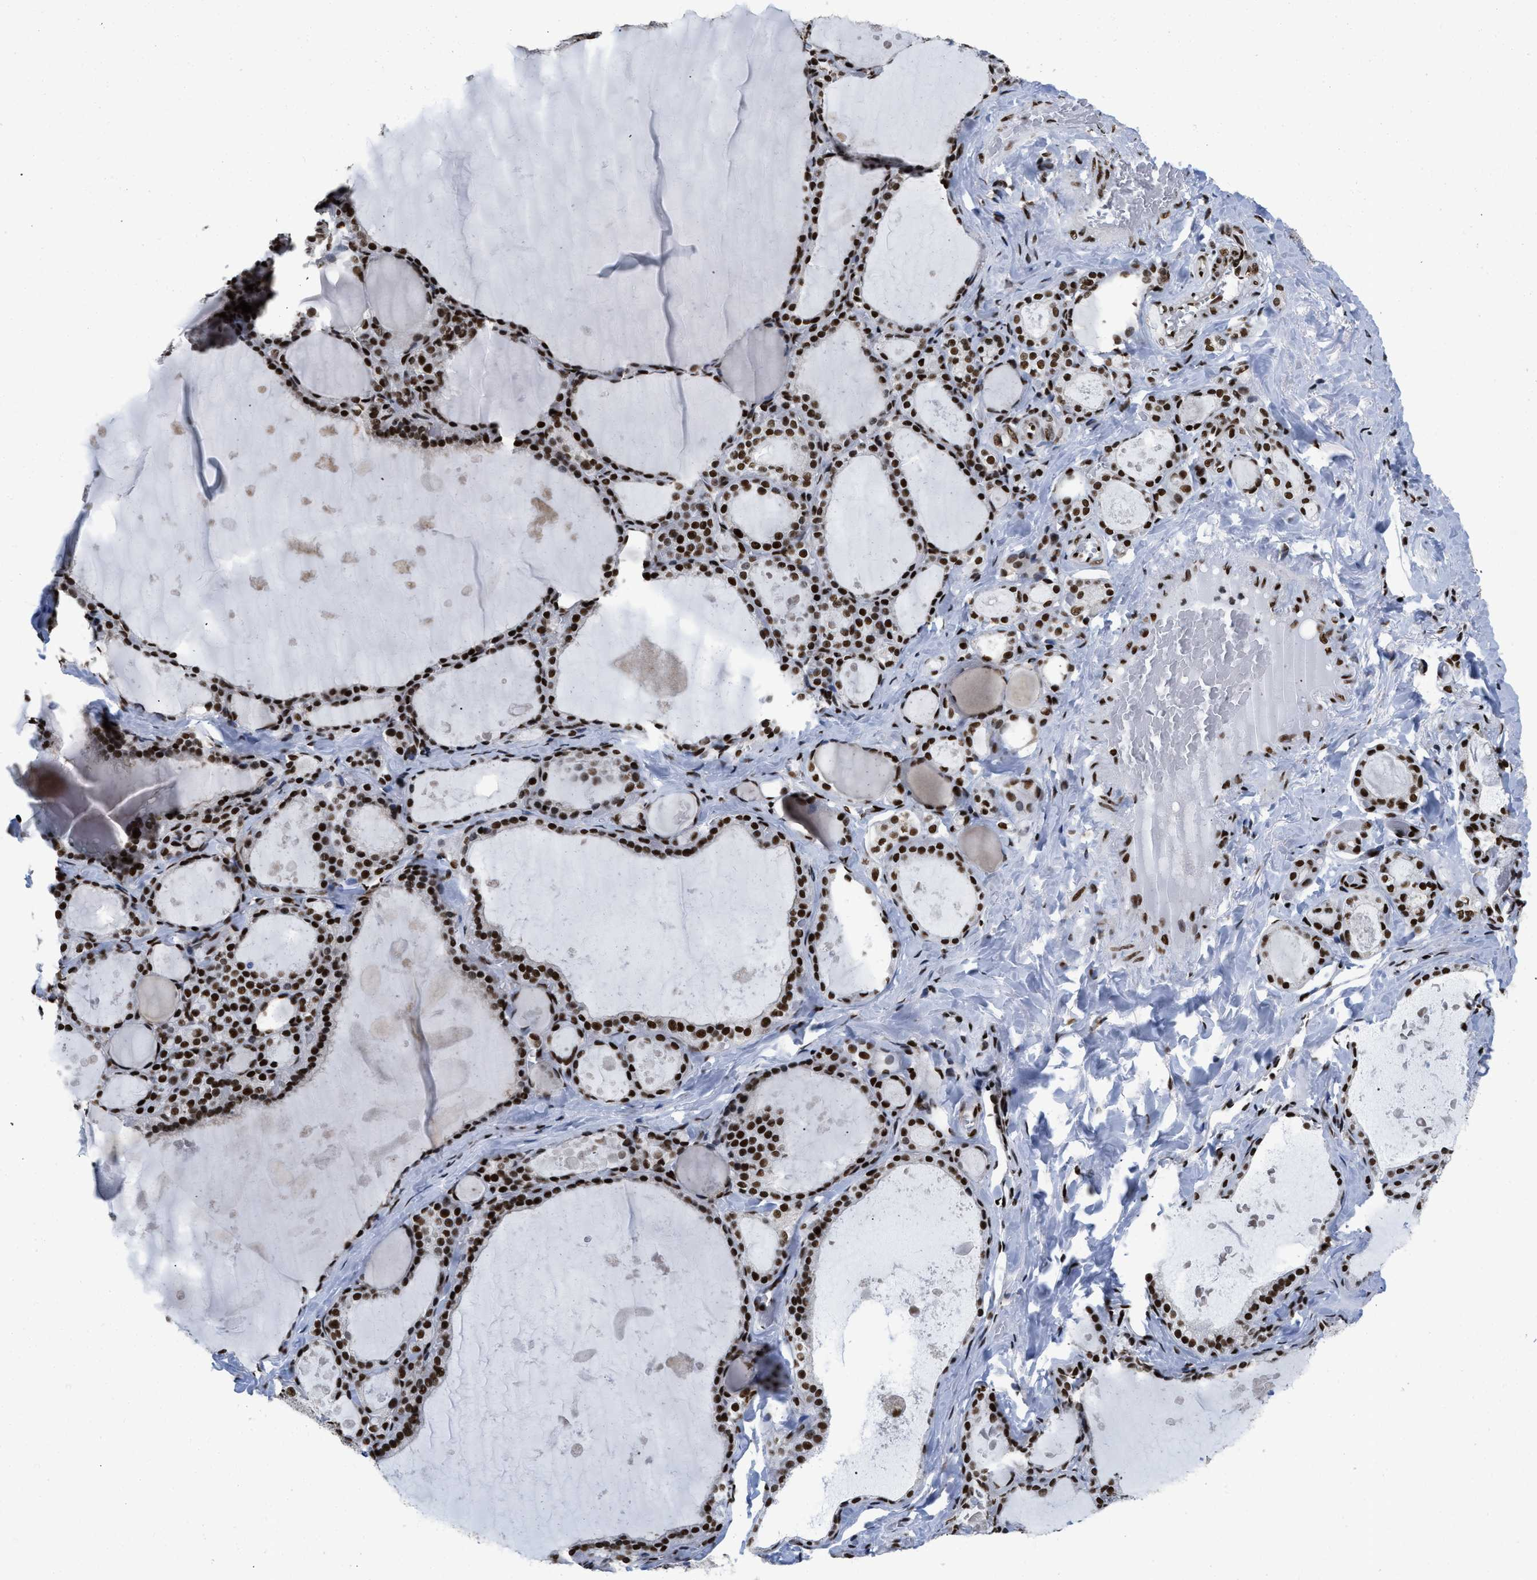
{"staining": {"intensity": "strong", "quantity": ">75%", "location": "nuclear"}, "tissue": "thyroid gland", "cell_type": "Glandular cells", "image_type": "normal", "snomed": [{"axis": "morphology", "description": "Normal tissue, NOS"}, {"axis": "topography", "description": "Thyroid gland"}], "caption": "A high-resolution micrograph shows immunohistochemistry staining of unremarkable thyroid gland, which demonstrates strong nuclear positivity in about >75% of glandular cells.", "gene": "CREB1", "patient": {"sex": "male", "age": 56}}